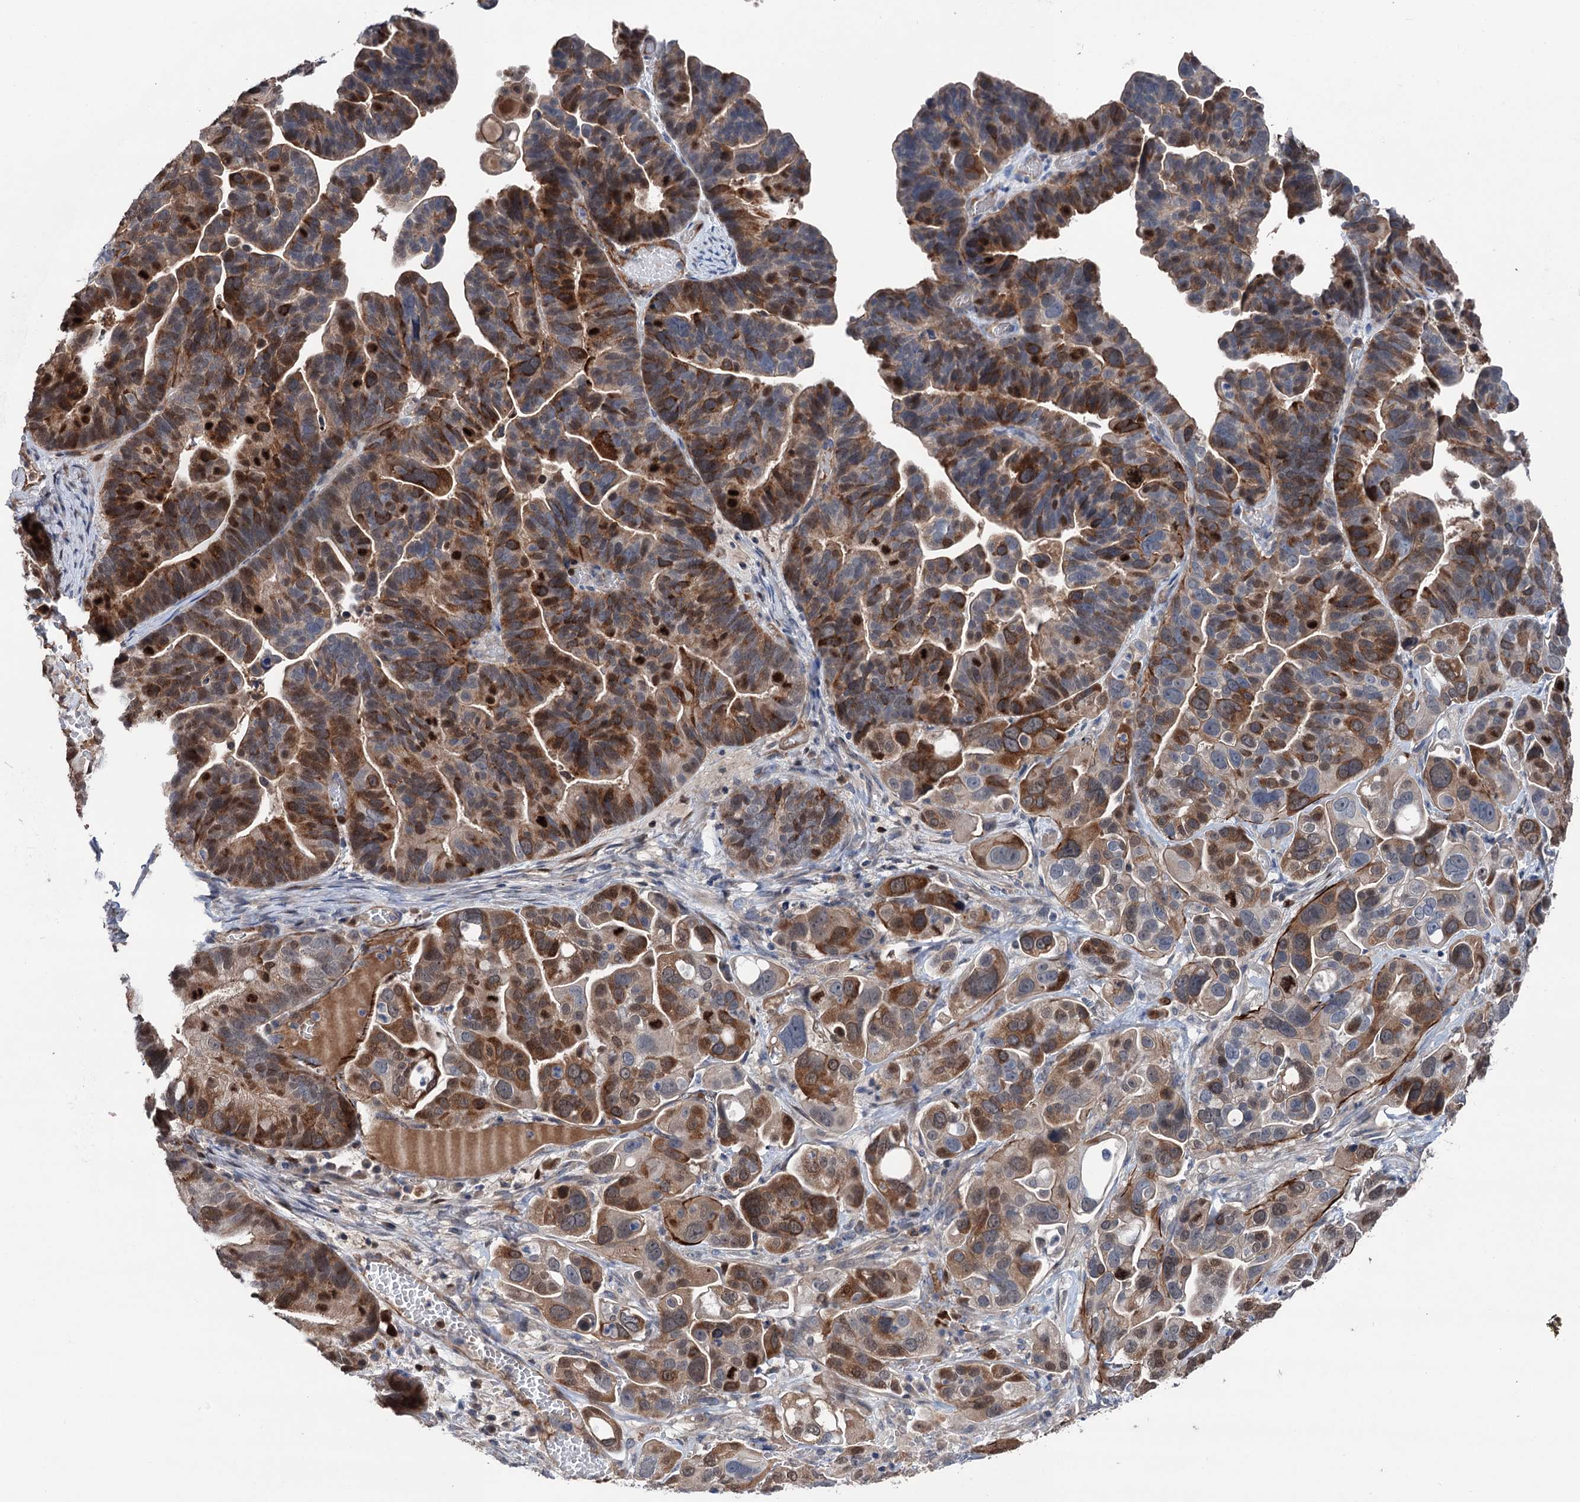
{"staining": {"intensity": "strong", "quantity": "25%-75%", "location": "cytoplasmic/membranous,nuclear"}, "tissue": "ovarian cancer", "cell_type": "Tumor cells", "image_type": "cancer", "snomed": [{"axis": "morphology", "description": "Cystadenocarcinoma, serous, NOS"}, {"axis": "topography", "description": "Ovary"}], "caption": "This is a histology image of immunohistochemistry staining of ovarian cancer, which shows strong positivity in the cytoplasmic/membranous and nuclear of tumor cells.", "gene": "NCAPD2", "patient": {"sex": "female", "age": 56}}